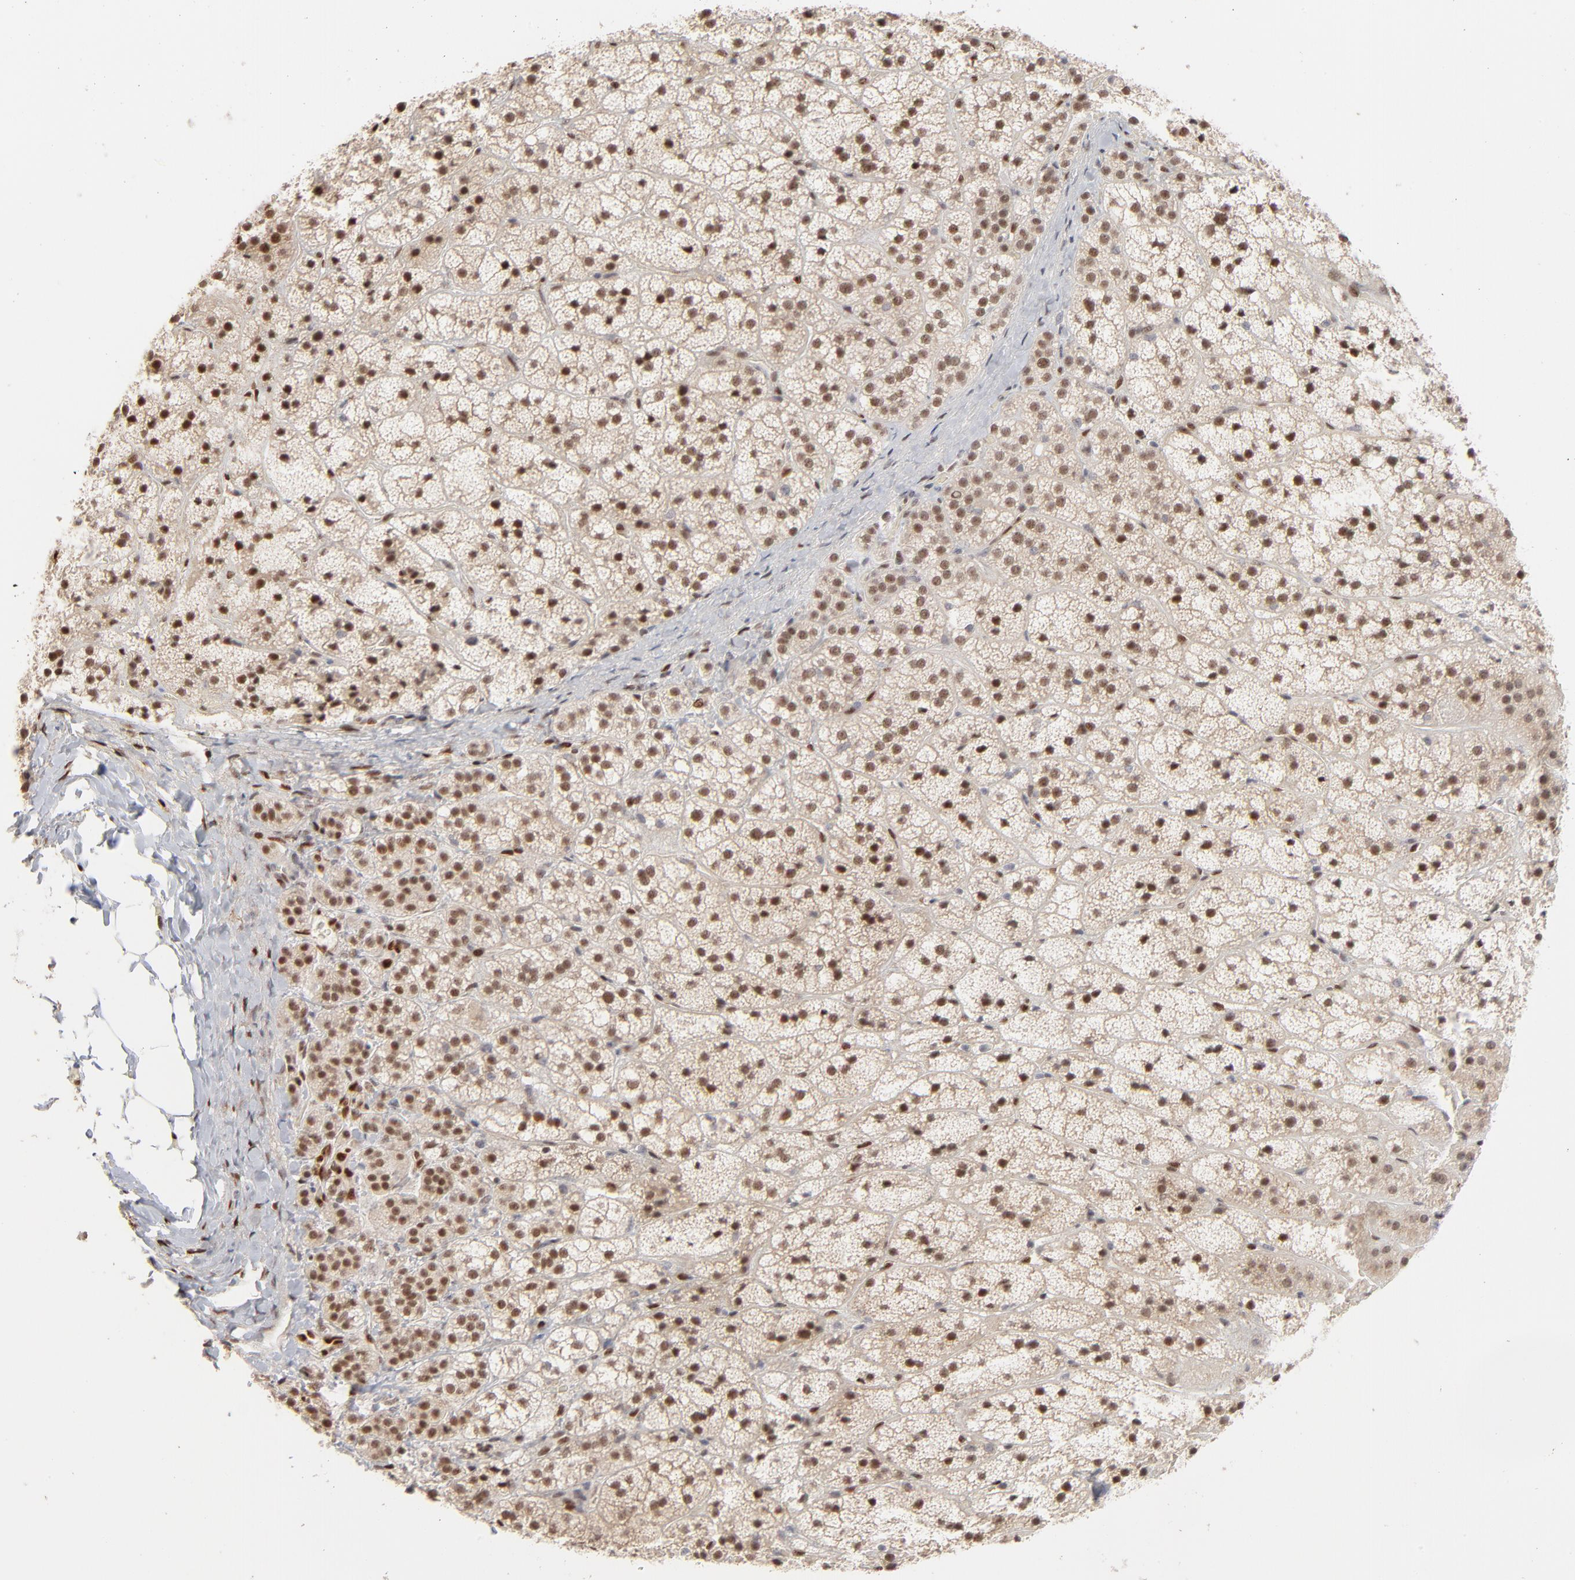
{"staining": {"intensity": "moderate", "quantity": ">75%", "location": "nuclear"}, "tissue": "adrenal gland", "cell_type": "Glandular cells", "image_type": "normal", "snomed": [{"axis": "morphology", "description": "Normal tissue, NOS"}, {"axis": "topography", "description": "Adrenal gland"}], "caption": "An immunohistochemistry histopathology image of unremarkable tissue is shown. Protein staining in brown shows moderate nuclear positivity in adrenal gland within glandular cells.", "gene": "NFIB", "patient": {"sex": "female", "age": 44}}